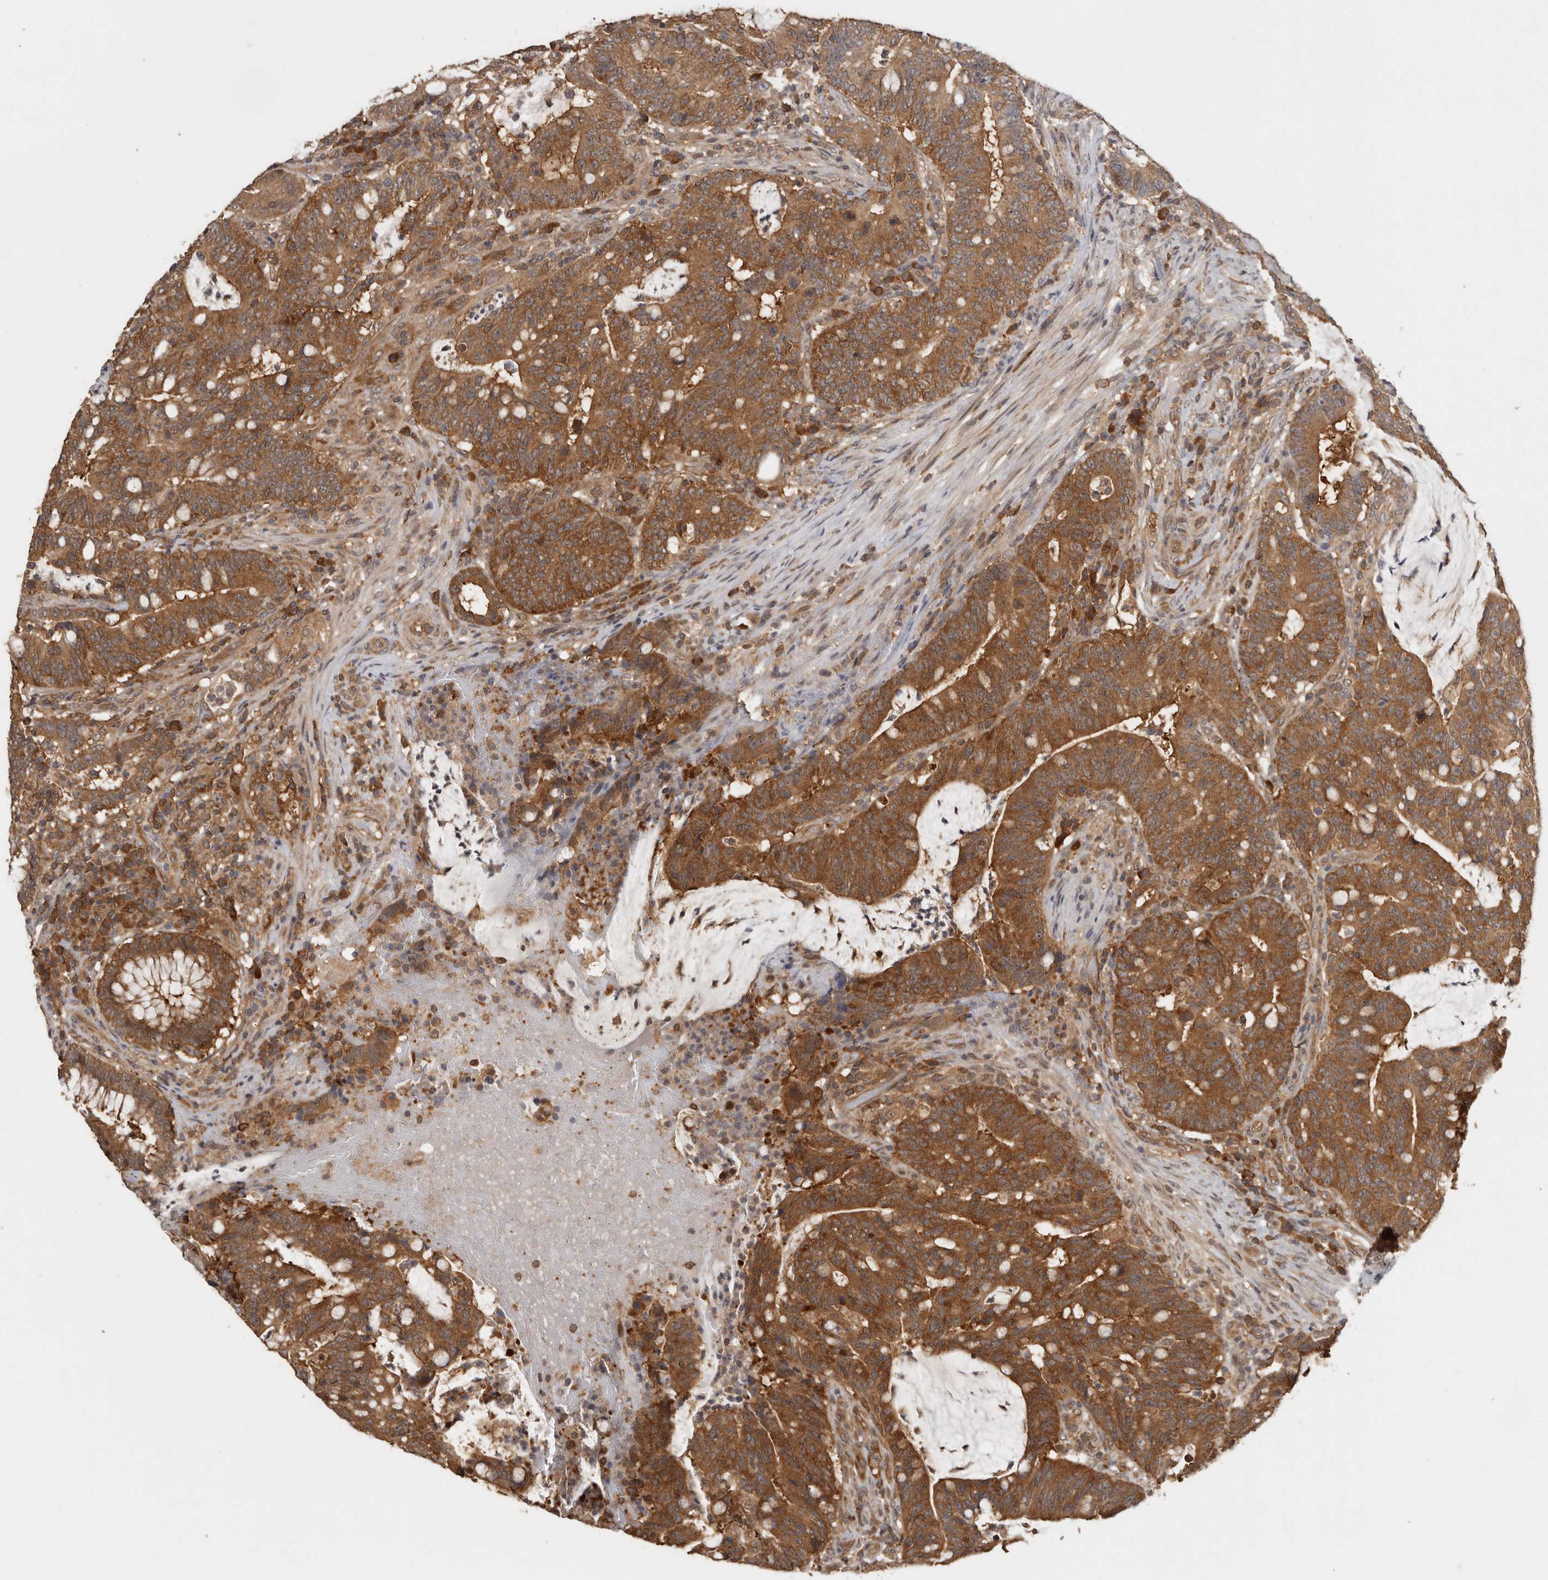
{"staining": {"intensity": "strong", "quantity": ">75%", "location": "cytoplasmic/membranous"}, "tissue": "colorectal cancer", "cell_type": "Tumor cells", "image_type": "cancer", "snomed": [{"axis": "morphology", "description": "Adenocarcinoma, NOS"}, {"axis": "topography", "description": "Colon"}], "caption": "A histopathology image of human adenocarcinoma (colorectal) stained for a protein shows strong cytoplasmic/membranous brown staining in tumor cells.", "gene": "CCT8", "patient": {"sex": "female", "age": 66}}